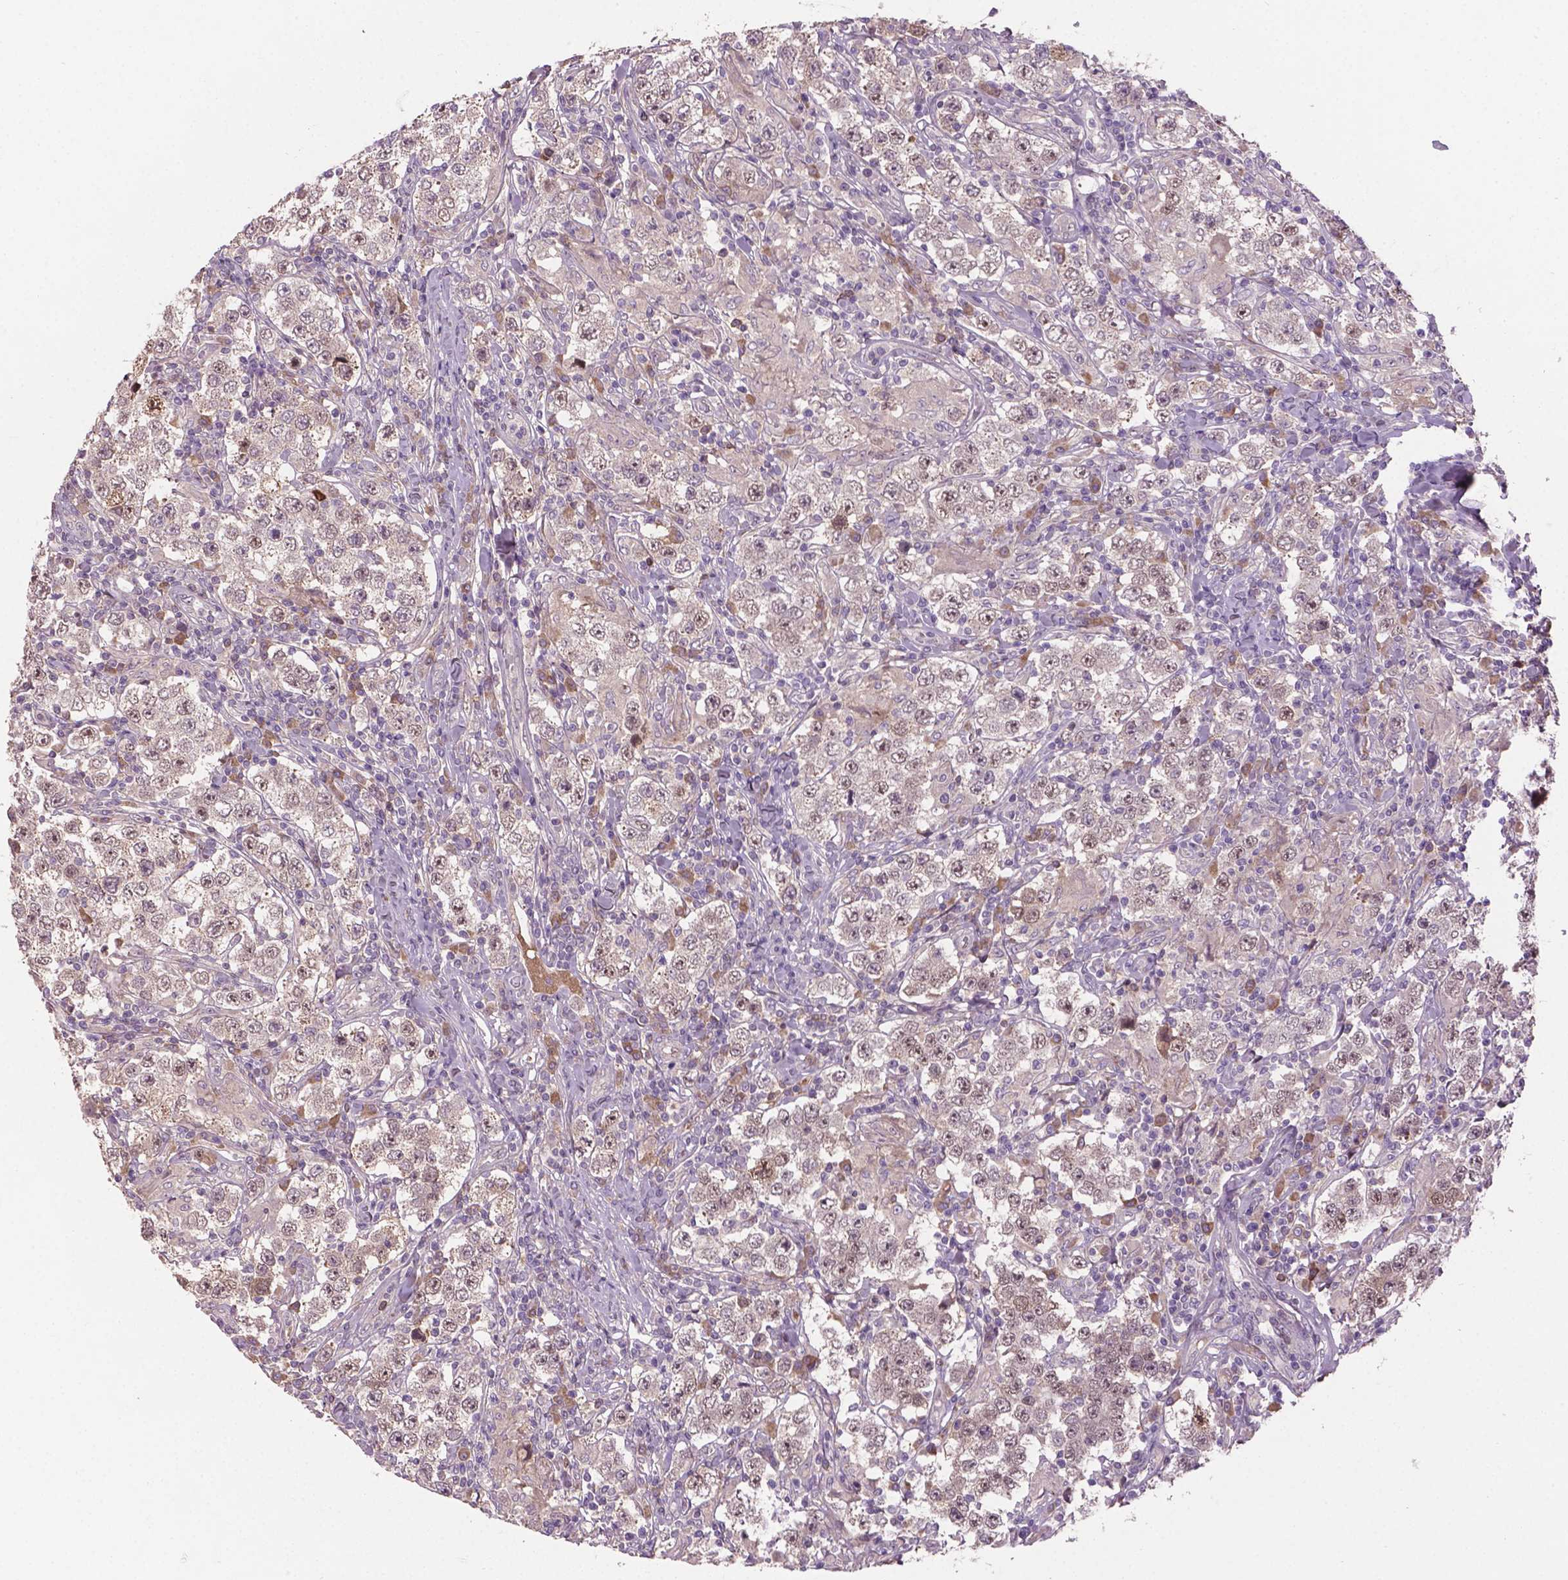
{"staining": {"intensity": "weak", "quantity": ">75%", "location": "nuclear"}, "tissue": "testis cancer", "cell_type": "Tumor cells", "image_type": "cancer", "snomed": [{"axis": "morphology", "description": "Seminoma, NOS"}, {"axis": "morphology", "description": "Carcinoma, Embryonal, NOS"}, {"axis": "topography", "description": "Testis"}], "caption": "An image showing weak nuclear positivity in approximately >75% of tumor cells in testis cancer, as visualized by brown immunohistochemical staining.", "gene": "SOX17", "patient": {"sex": "male", "age": 41}}